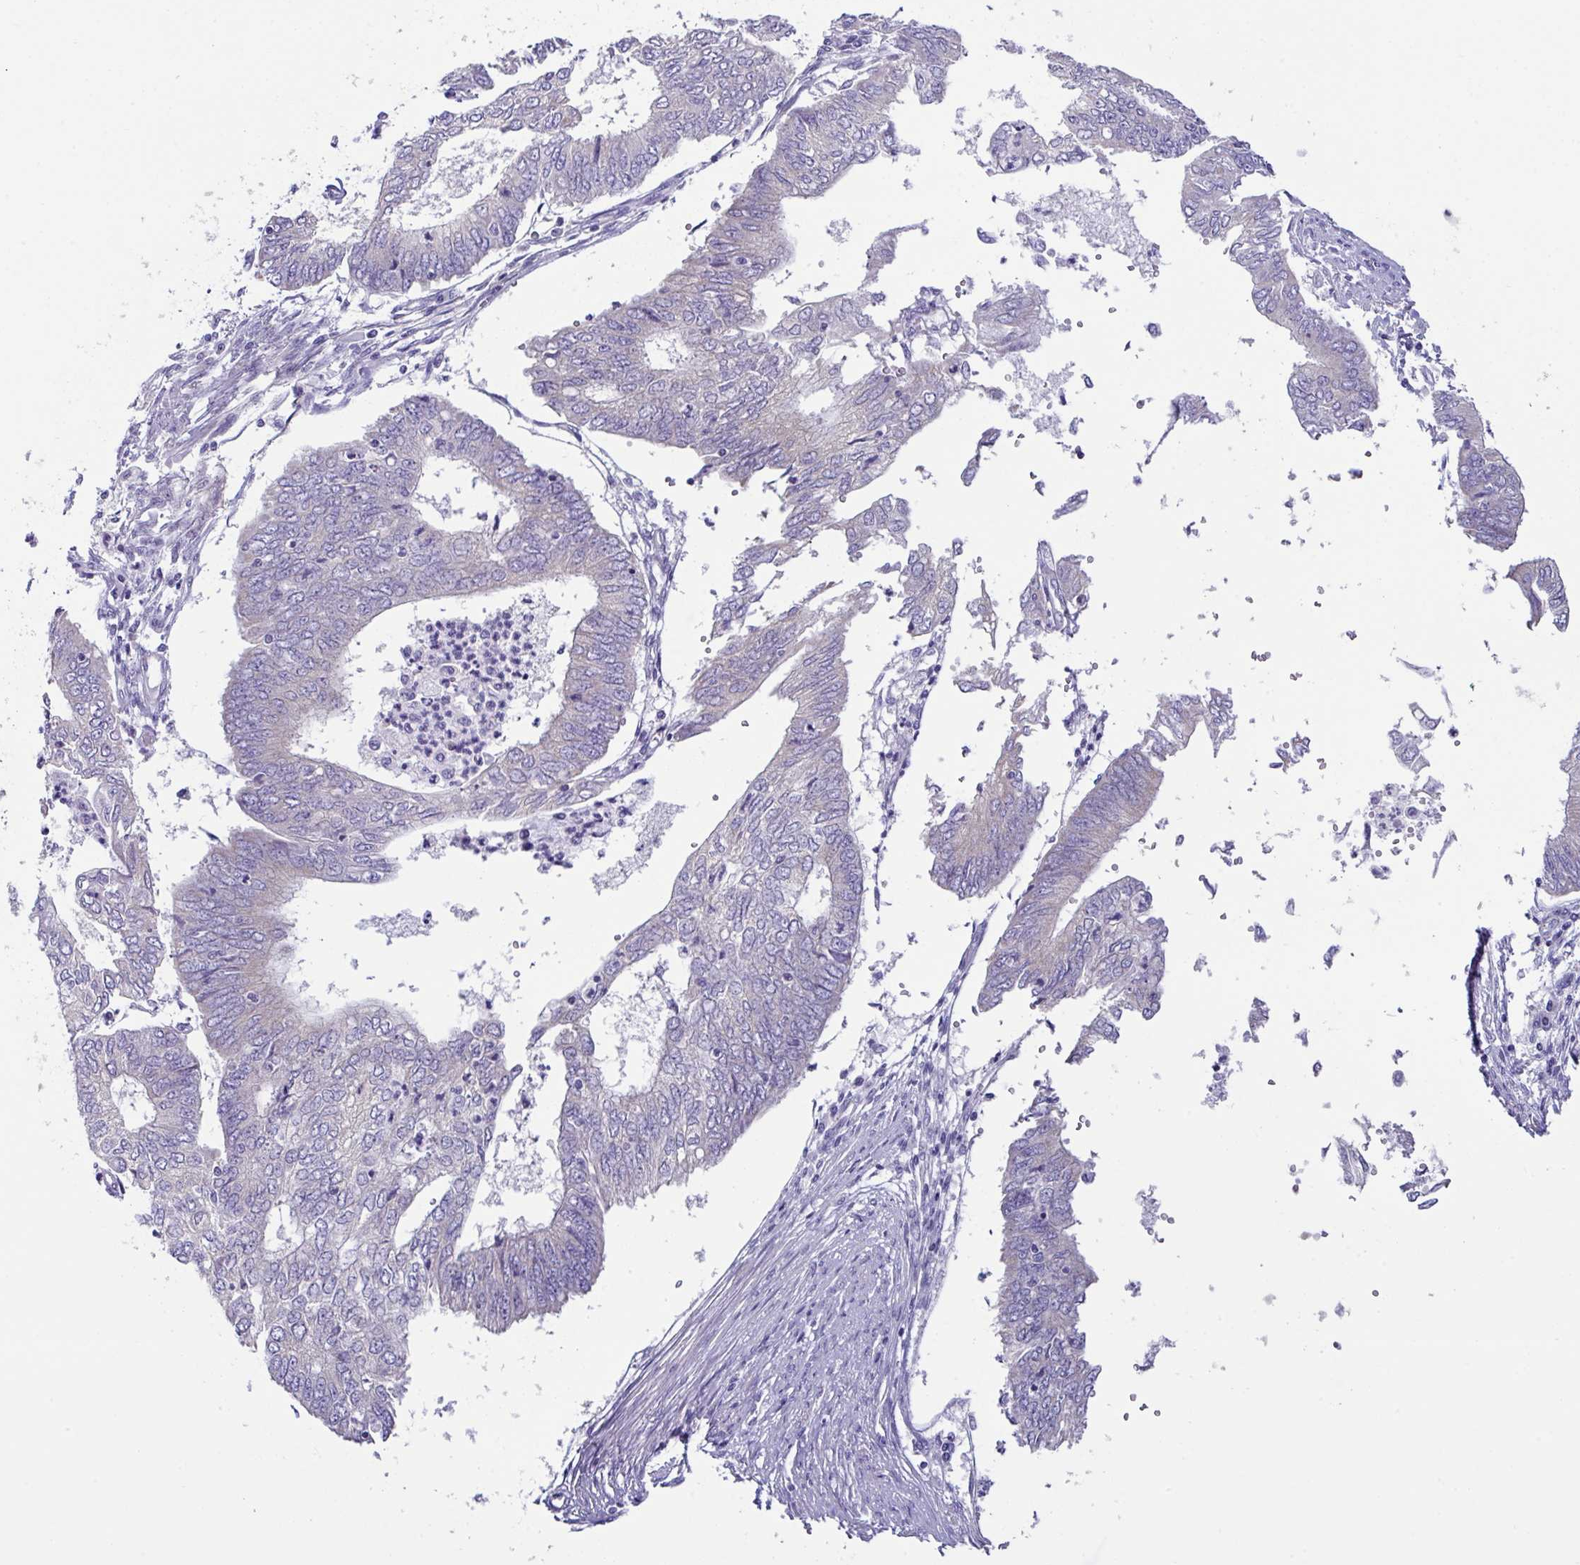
{"staining": {"intensity": "negative", "quantity": "none", "location": "none"}, "tissue": "endometrial cancer", "cell_type": "Tumor cells", "image_type": "cancer", "snomed": [{"axis": "morphology", "description": "Adenocarcinoma, NOS"}, {"axis": "topography", "description": "Endometrium"}], "caption": "Micrograph shows no protein expression in tumor cells of endometrial adenocarcinoma tissue.", "gene": "MED11", "patient": {"sex": "female", "age": 68}}